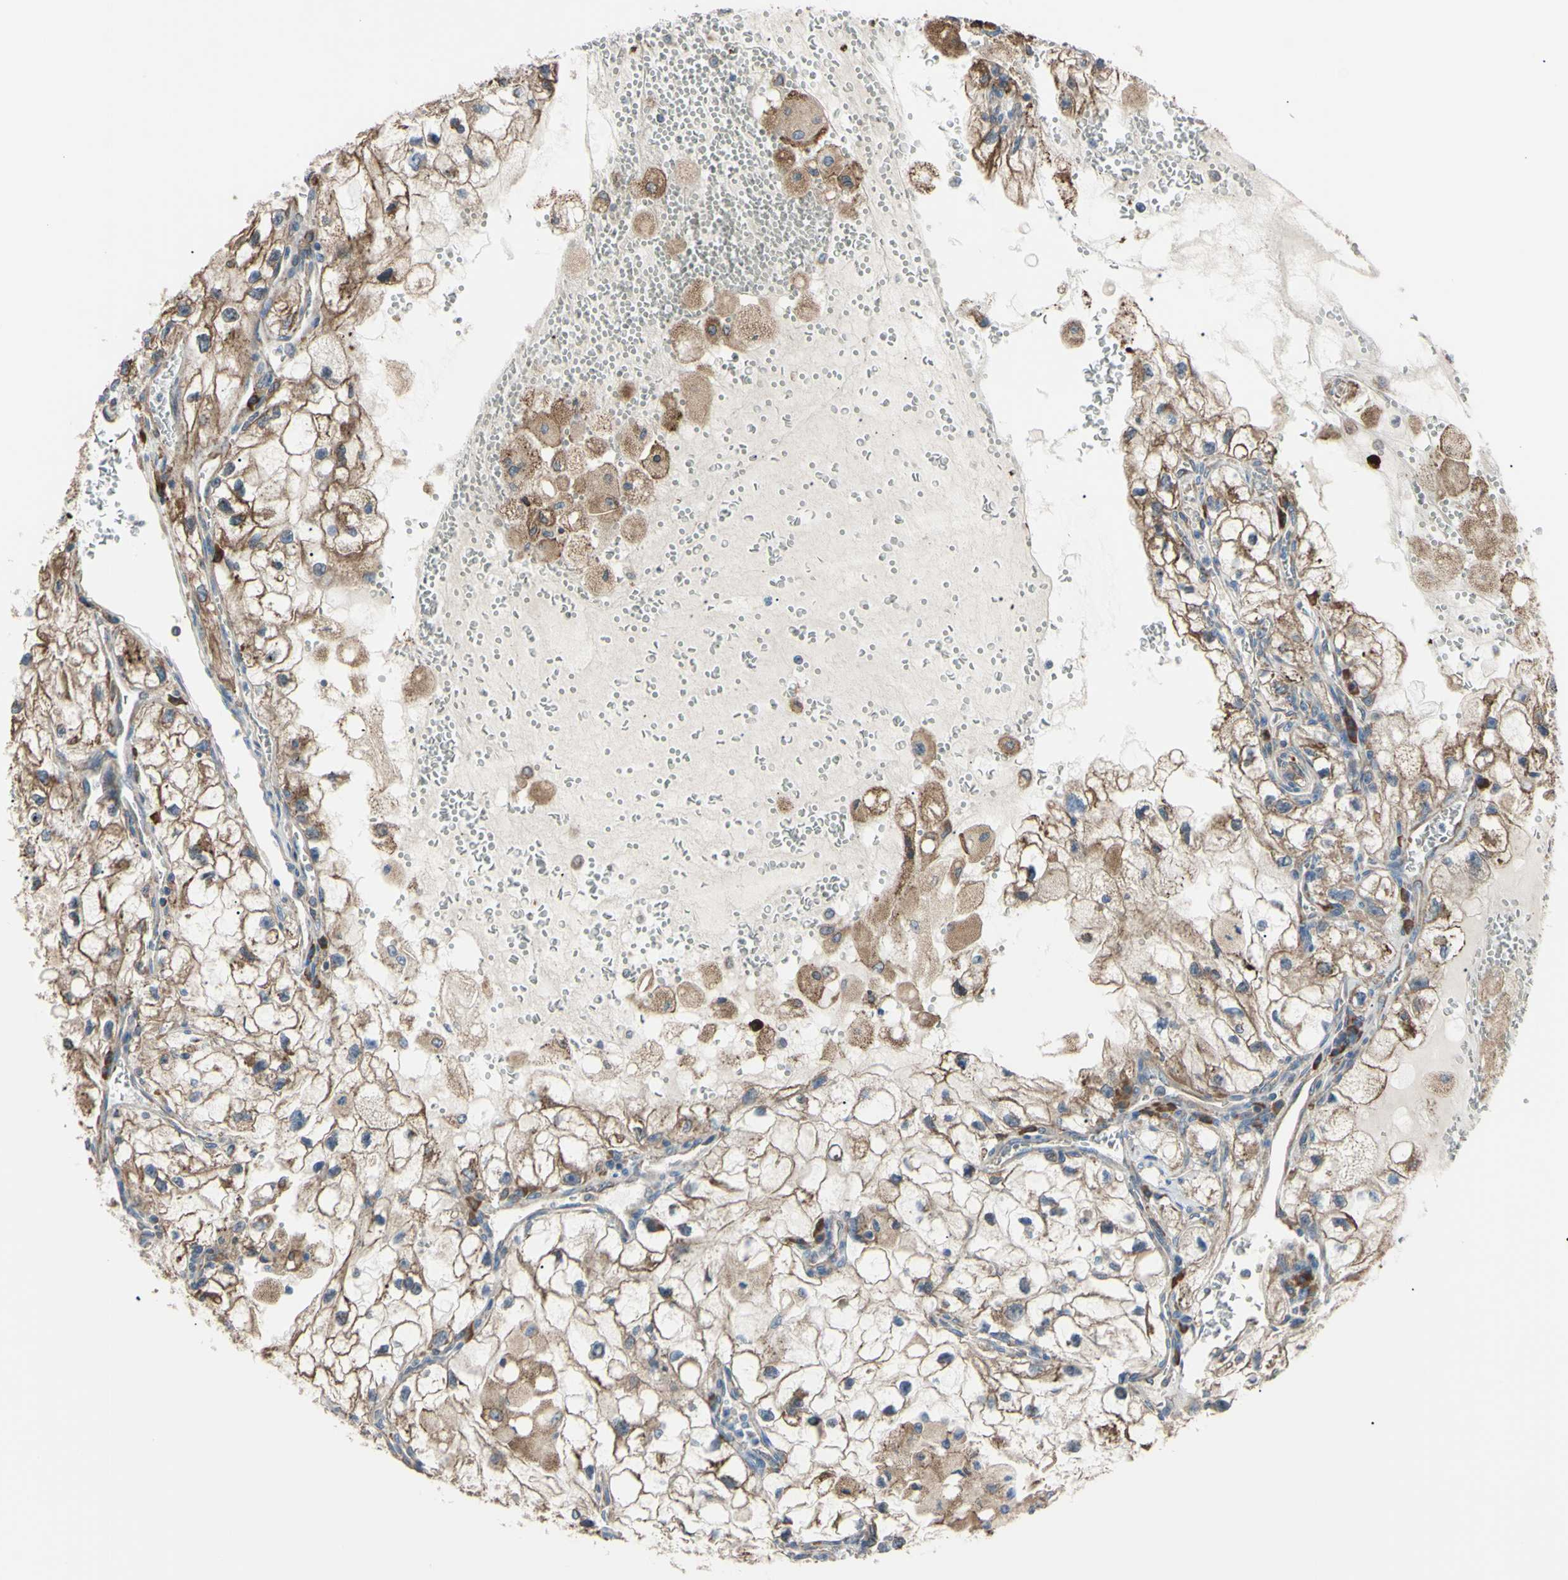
{"staining": {"intensity": "moderate", "quantity": ">75%", "location": "cytoplasmic/membranous"}, "tissue": "renal cancer", "cell_type": "Tumor cells", "image_type": "cancer", "snomed": [{"axis": "morphology", "description": "Adenocarcinoma, NOS"}, {"axis": "topography", "description": "Kidney"}], "caption": "Renal cancer (adenocarcinoma) stained with DAB (3,3'-diaminobenzidine) immunohistochemistry (IHC) displays medium levels of moderate cytoplasmic/membranous staining in approximately >75% of tumor cells.", "gene": "BMF", "patient": {"sex": "female", "age": 70}}